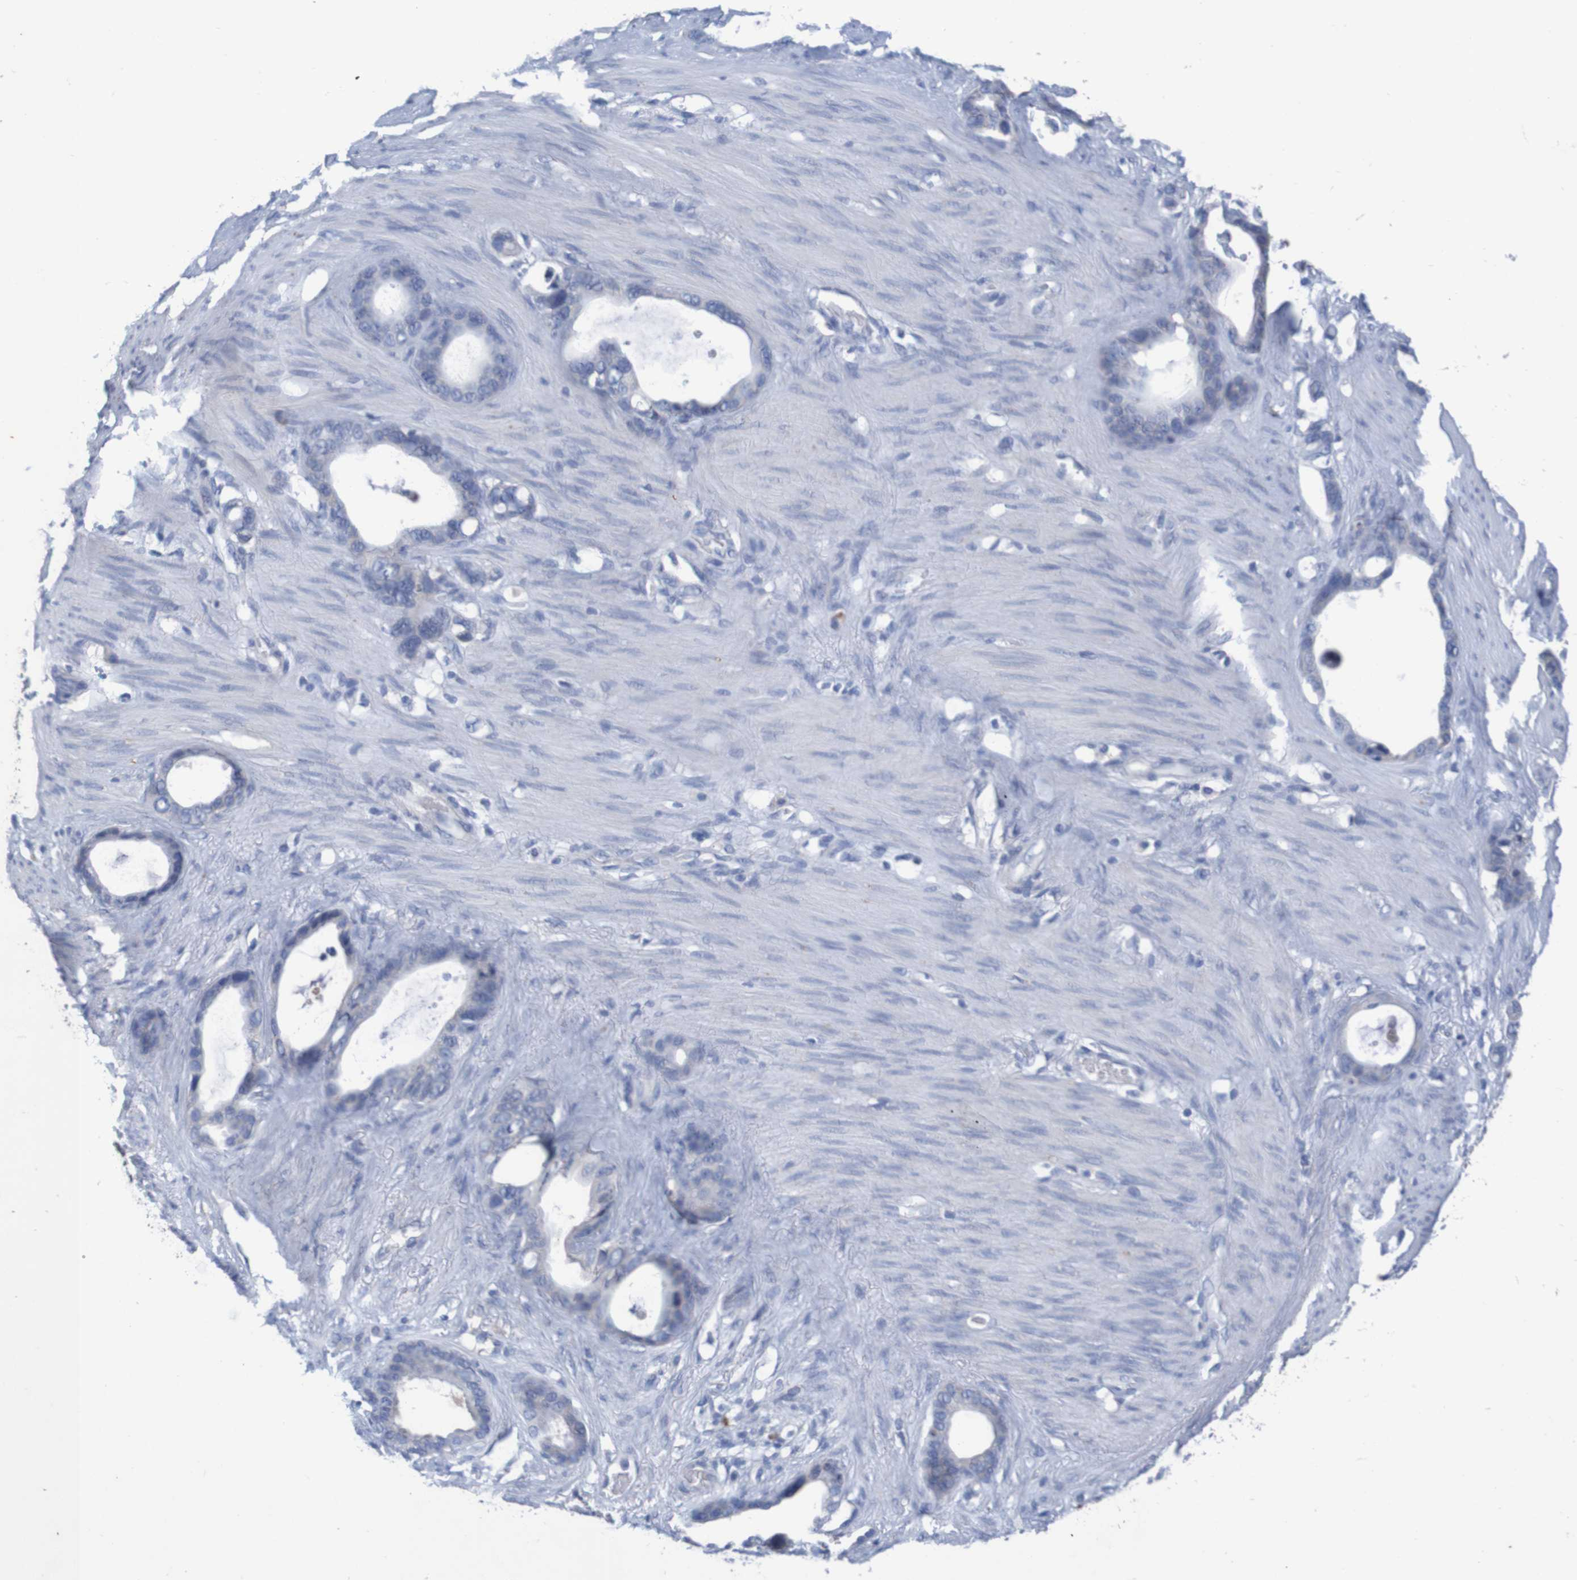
{"staining": {"intensity": "negative", "quantity": "none", "location": "none"}, "tissue": "stomach cancer", "cell_type": "Tumor cells", "image_type": "cancer", "snomed": [{"axis": "morphology", "description": "Adenocarcinoma, NOS"}, {"axis": "topography", "description": "Stomach"}], "caption": "DAB immunohistochemical staining of adenocarcinoma (stomach) shows no significant positivity in tumor cells. Nuclei are stained in blue.", "gene": "LTA", "patient": {"sex": "female", "age": 75}}